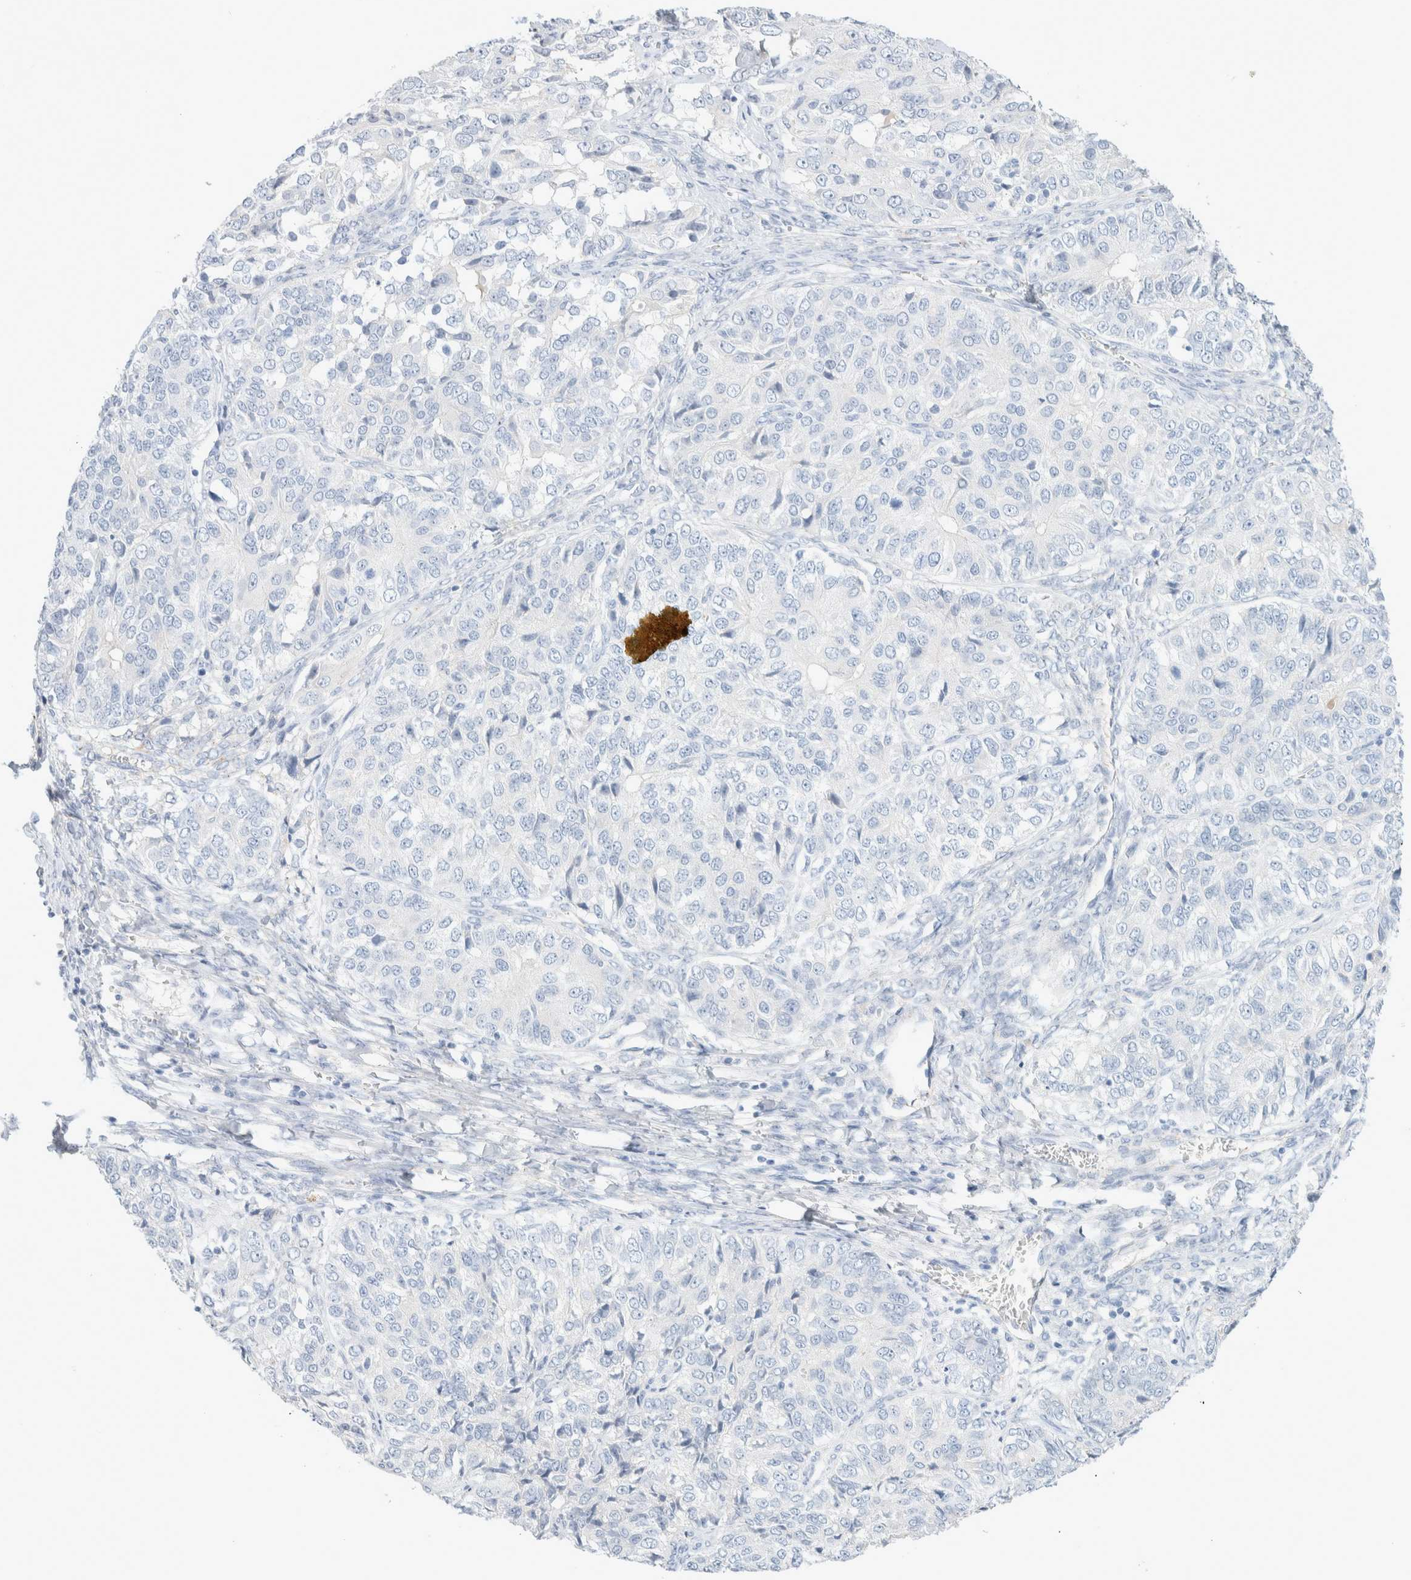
{"staining": {"intensity": "negative", "quantity": "none", "location": "none"}, "tissue": "ovarian cancer", "cell_type": "Tumor cells", "image_type": "cancer", "snomed": [{"axis": "morphology", "description": "Carcinoma, endometroid"}, {"axis": "topography", "description": "Ovary"}], "caption": "Tumor cells show no significant protein expression in ovarian cancer (endometroid carcinoma).", "gene": "CPQ", "patient": {"sex": "female", "age": 51}}